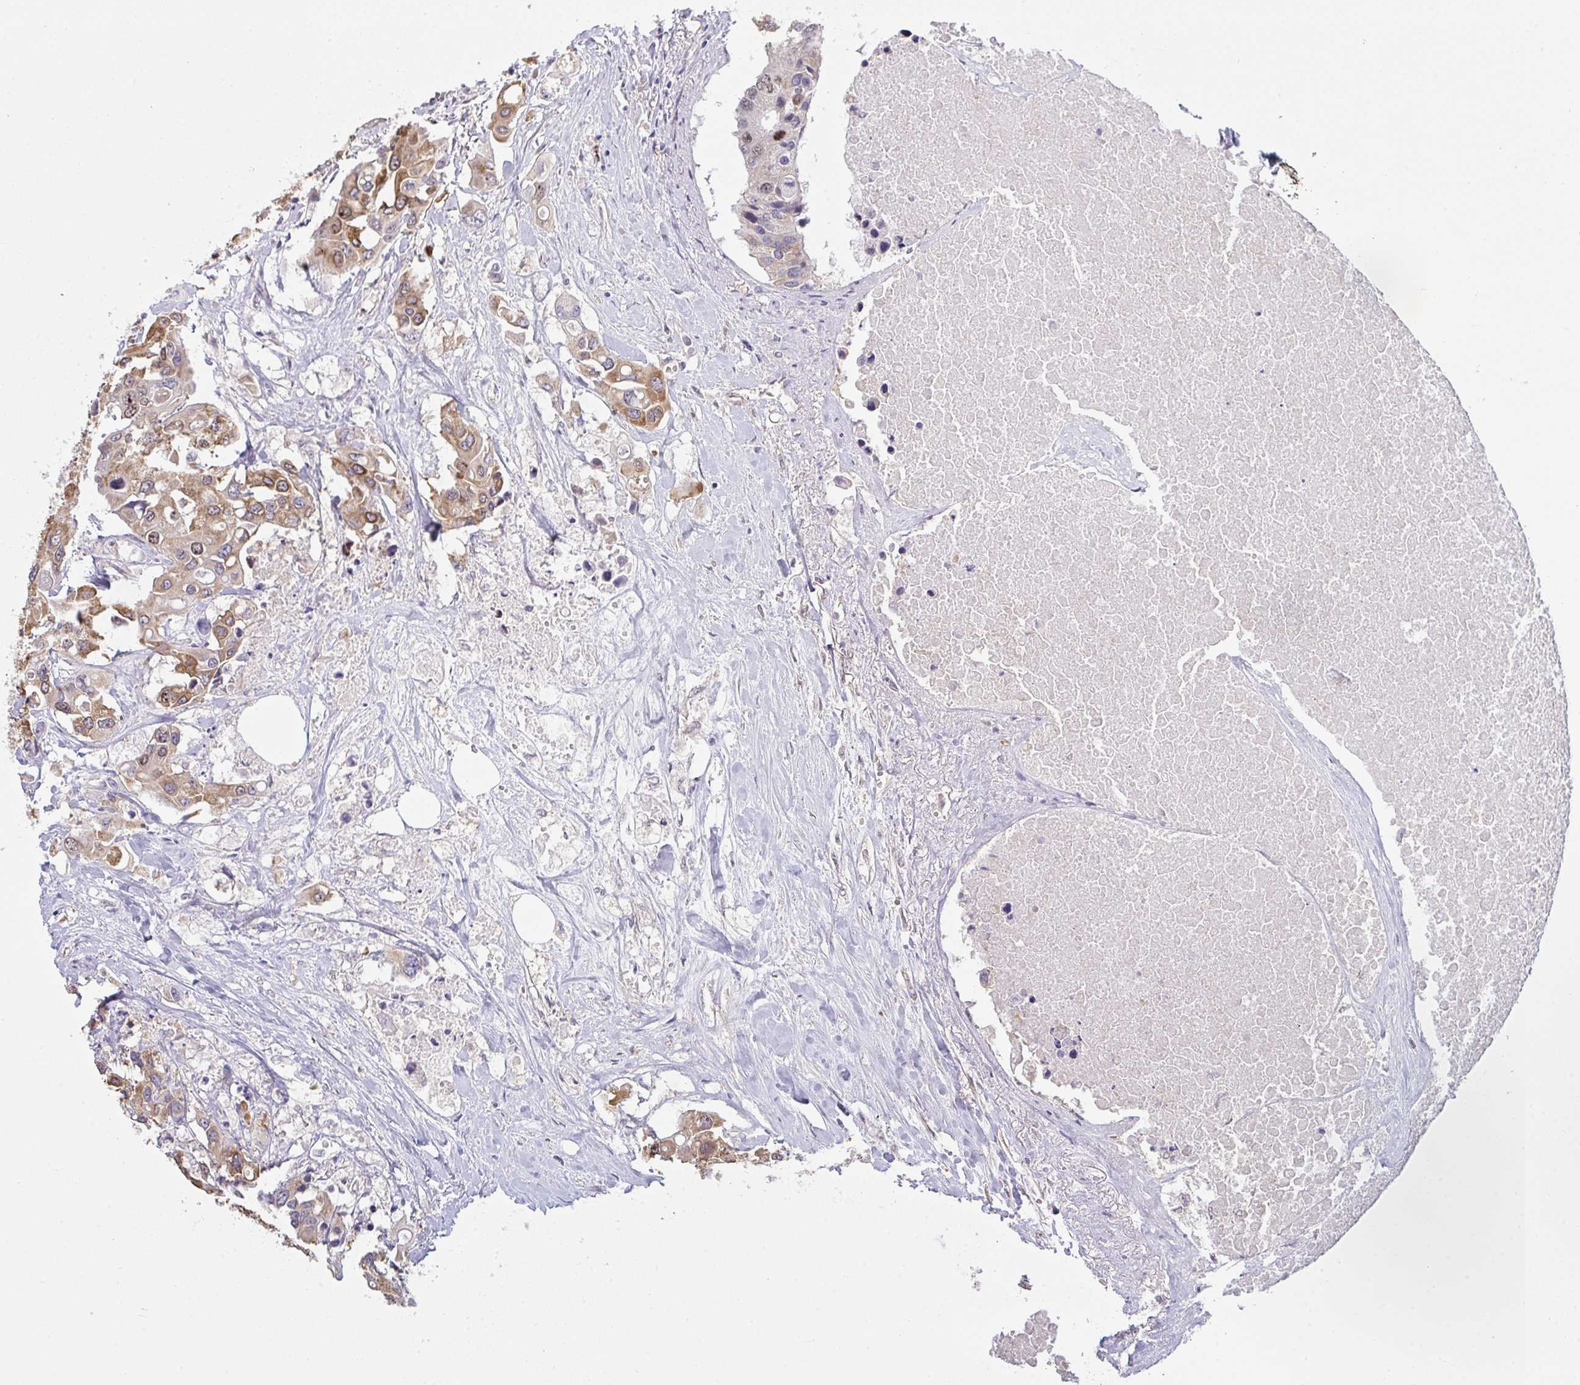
{"staining": {"intensity": "moderate", "quantity": "25%-75%", "location": "cytoplasmic/membranous,nuclear"}, "tissue": "colorectal cancer", "cell_type": "Tumor cells", "image_type": "cancer", "snomed": [{"axis": "morphology", "description": "Adenocarcinoma, NOS"}, {"axis": "topography", "description": "Colon"}], "caption": "This photomicrograph demonstrates adenocarcinoma (colorectal) stained with IHC to label a protein in brown. The cytoplasmic/membranous and nuclear of tumor cells show moderate positivity for the protein. Nuclei are counter-stained blue.", "gene": "SETD7", "patient": {"sex": "male", "age": 77}}